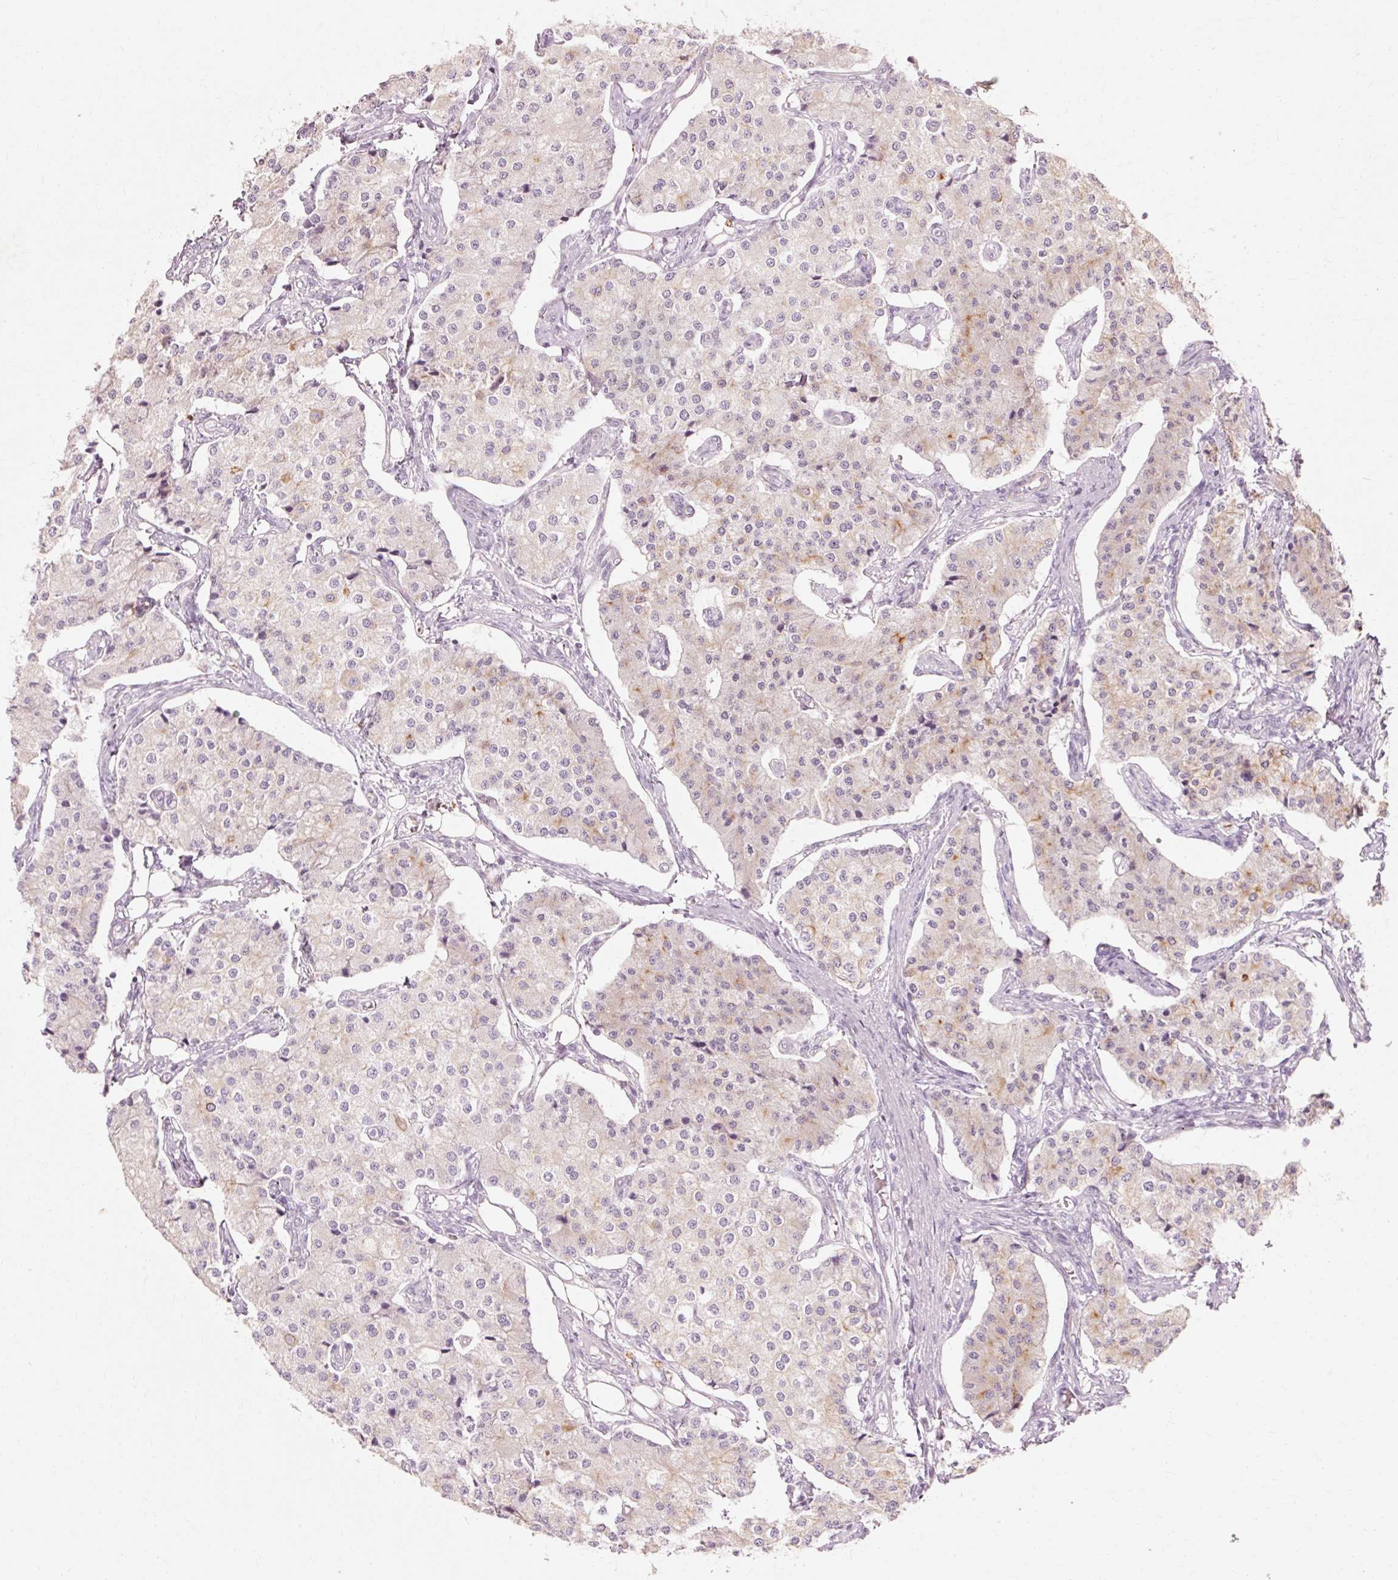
{"staining": {"intensity": "weak", "quantity": "<25%", "location": "cytoplasmic/membranous"}, "tissue": "carcinoid", "cell_type": "Tumor cells", "image_type": "cancer", "snomed": [{"axis": "morphology", "description": "Carcinoid, malignant, NOS"}, {"axis": "topography", "description": "Colon"}], "caption": "Carcinoid was stained to show a protein in brown. There is no significant staining in tumor cells.", "gene": "TRIM73", "patient": {"sex": "female", "age": 52}}